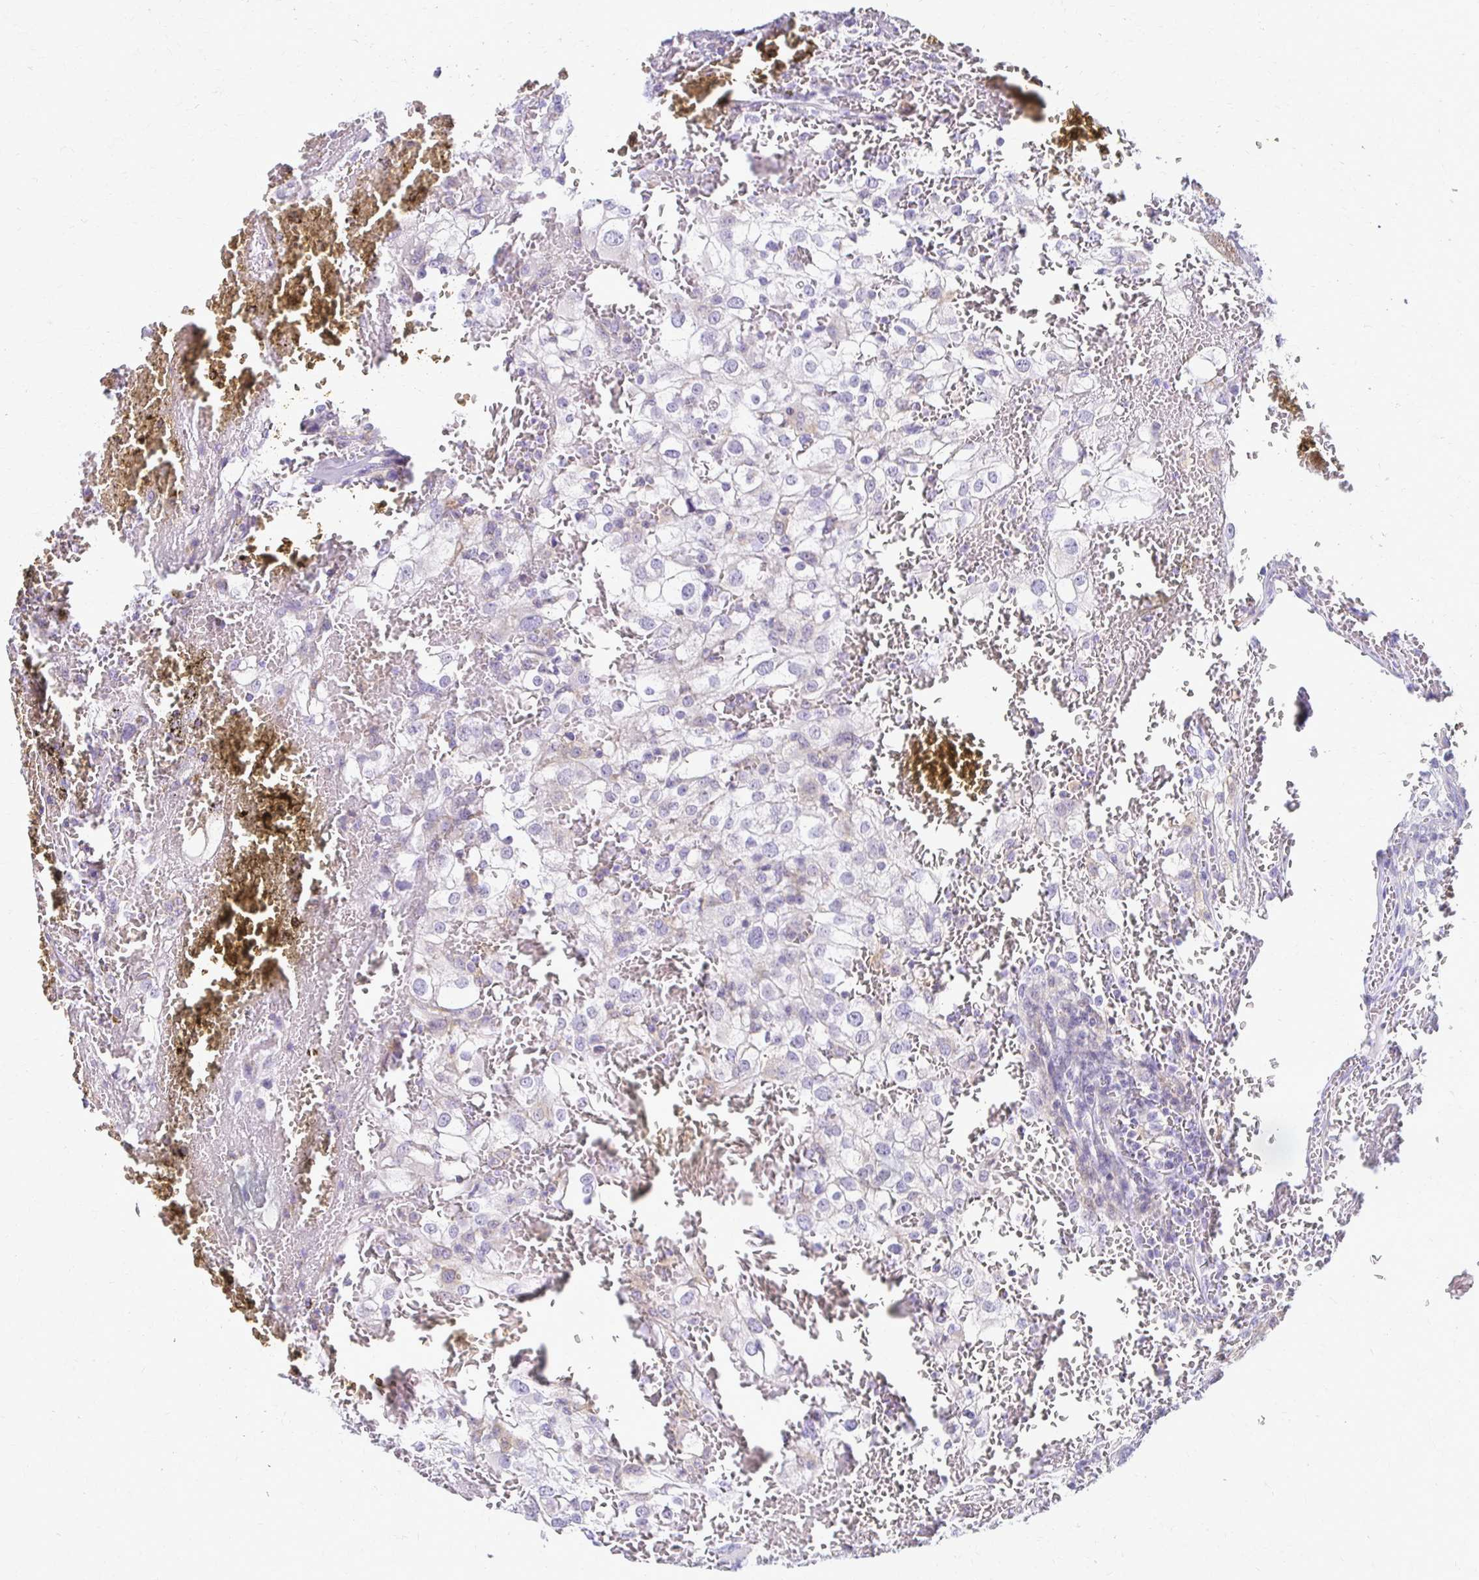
{"staining": {"intensity": "negative", "quantity": "none", "location": "none"}, "tissue": "renal cancer", "cell_type": "Tumor cells", "image_type": "cancer", "snomed": [{"axis": "morphology", "description": "Adenocarcinoma, NOS"}, {"axis": "topography", "description": "Kidney"}], "caption": "IHC of adenocarcinoma (renal) shows no expression in tumor cells.", "gene": "FCGR2B", "patient": {"sex": "female", "age": 74}}